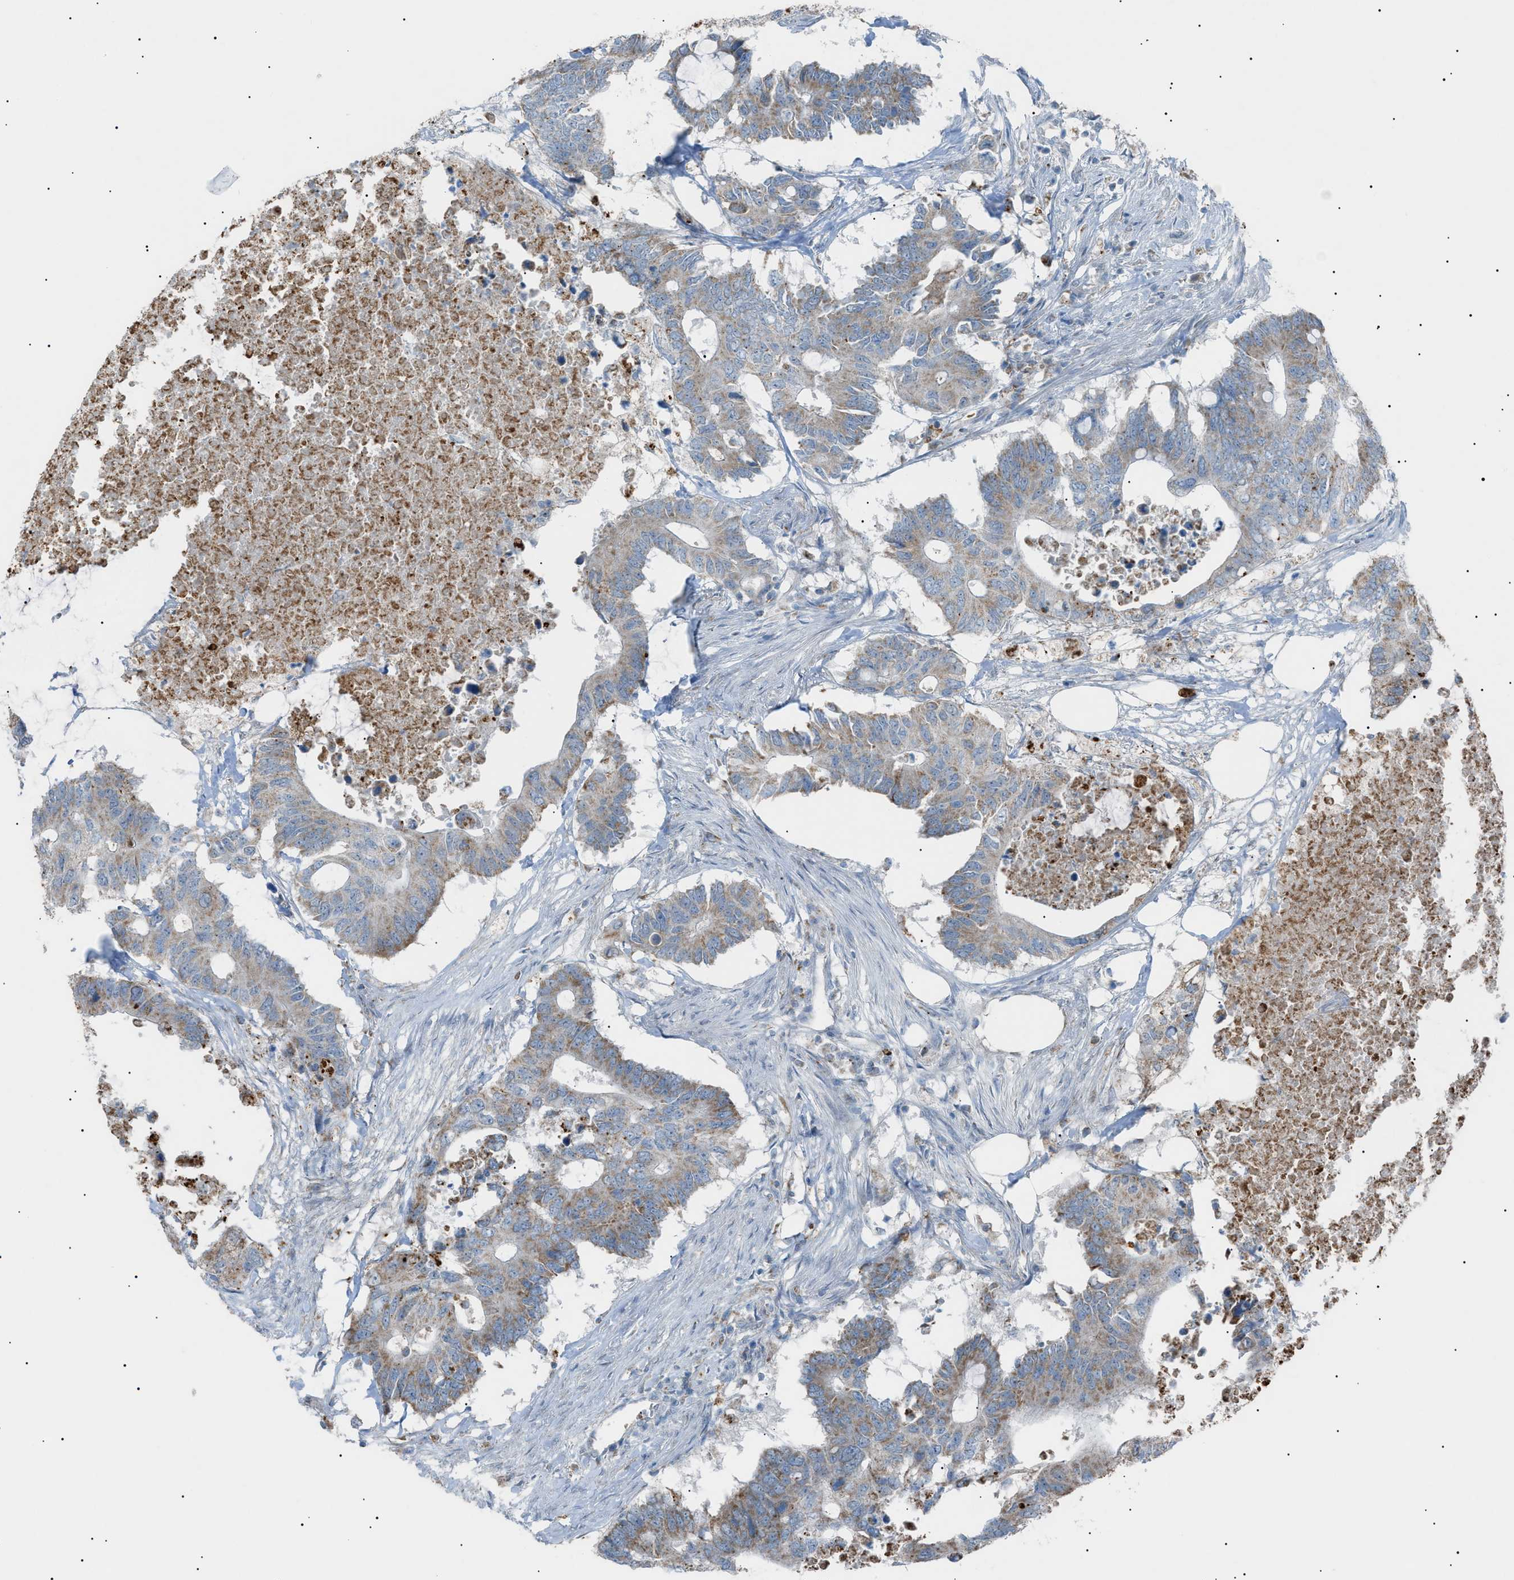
{"staining": {"intensity": "moderate", "quantity": "25%-75%", "location": "cytoplasmic/membranous"}, "tissue": "colorectal cancer", "cell_type": "Tumor cells", "image_type": "cancer", "snomed": [{"axis": "morphology", "description": "Adenocarcinoma, NOS"}, {"axis": "topography", "description": "Colon"}], "caption": "Immunohistochemical staining of human colorectal cancer (adenocarcinoma) reveals medium levels of moderate cytoplasmic/membranous staining in approximately 25%-75% of tumor cells.", "gene": "ZNF516", "patient": {"sex": "male", "age": 71}}